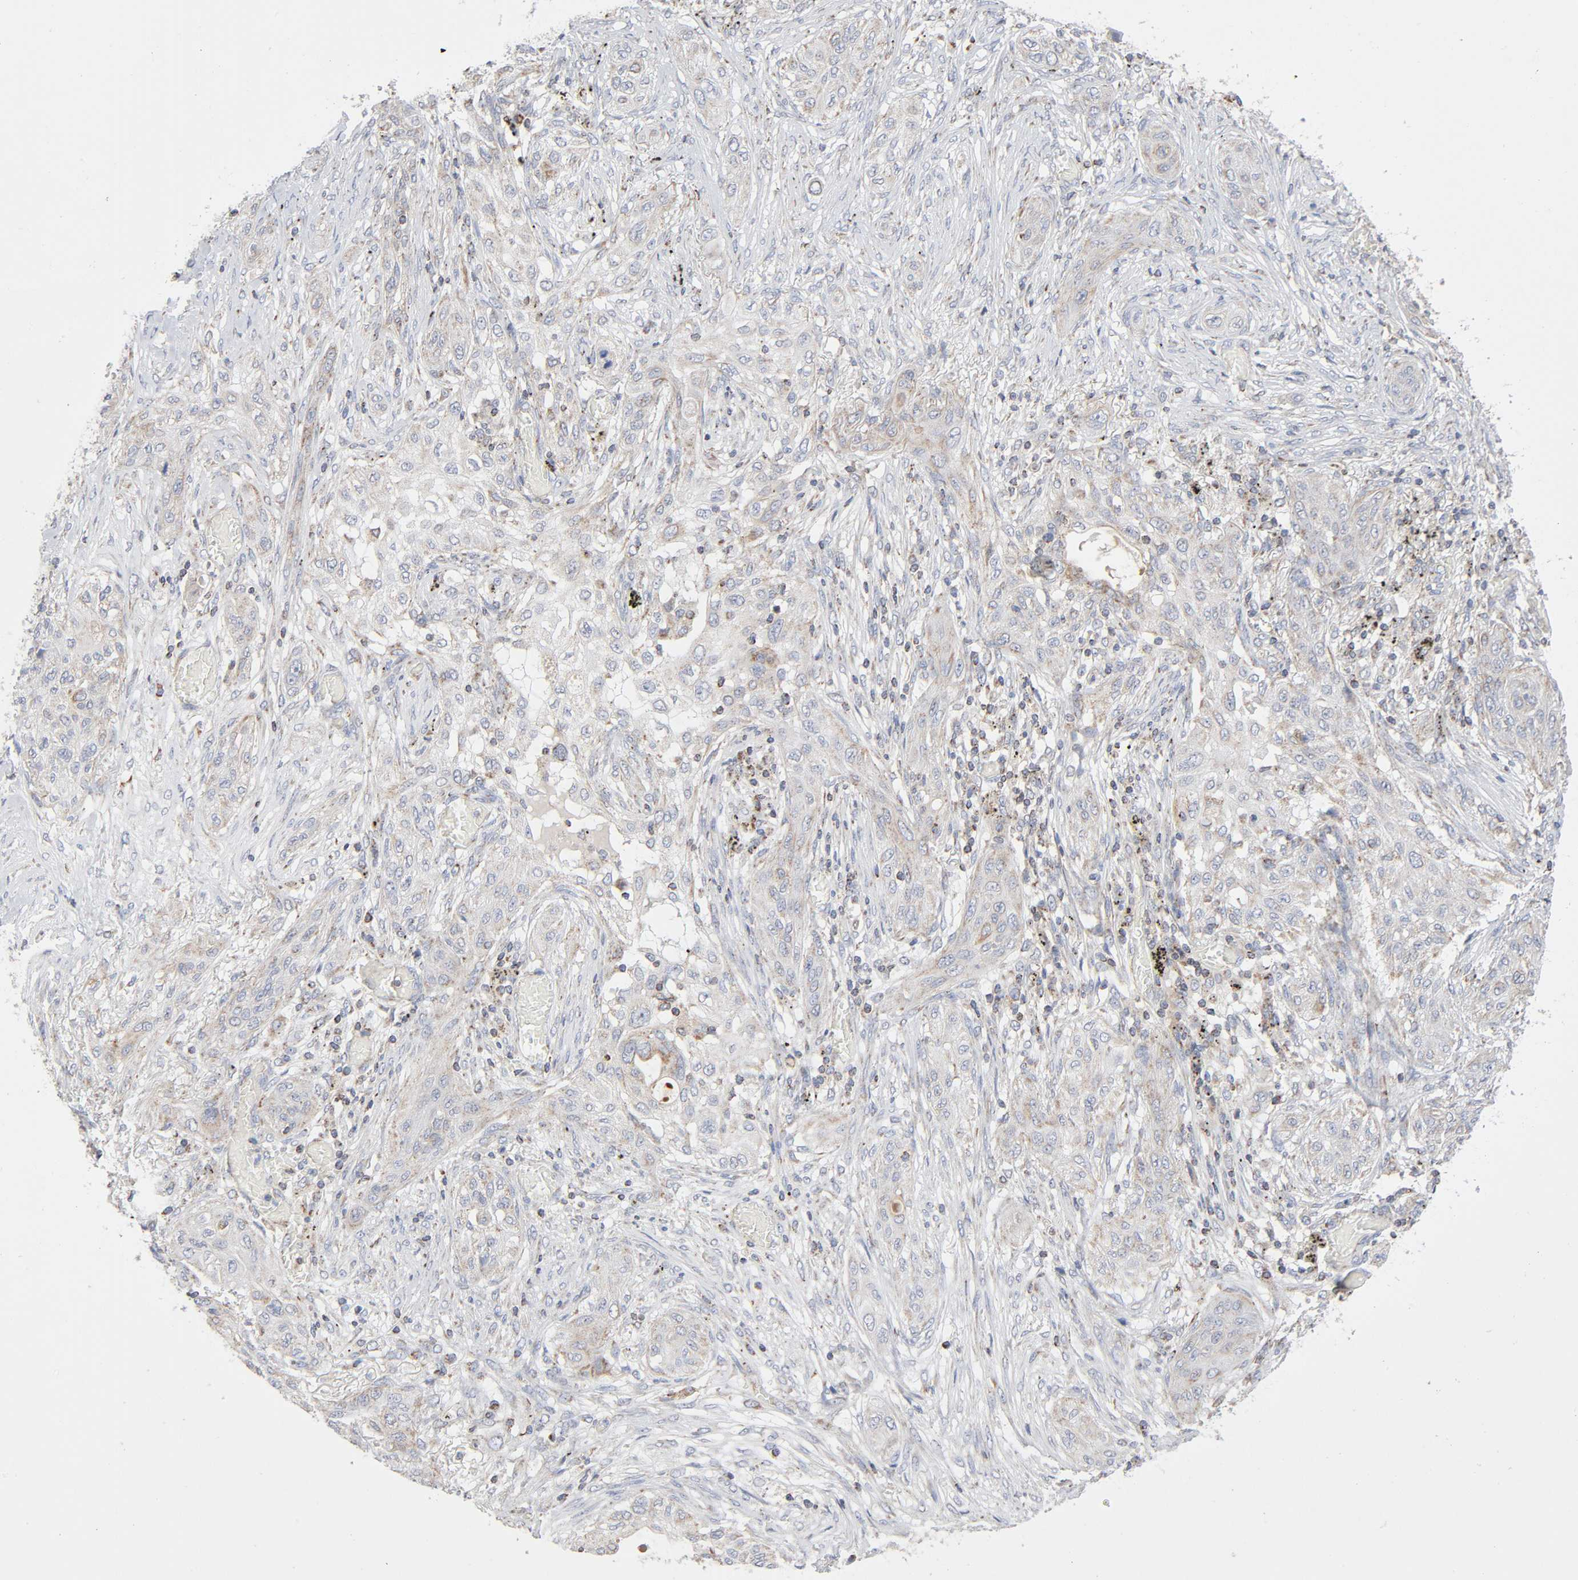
{"staining": {"intensity": "weak", "quantity": ">75%", "location": "cytoplasmic/membranous"}, "tissue": "lung cancer", "cell_type": "Tumor cells", "image_type": "cancer", "snomed": [{"axis": "morphology", "description": "Squamous cell carcinoma, NOS"}, {"axis": "topography", "description": "Lung"}], "caption": "Weak cytoplasmic/membranous protein staining is identified in approximately >75% of tumor cells in lung cancer.", "gene": "SYT16", "patient": {"sex": "female", "age": 47}}